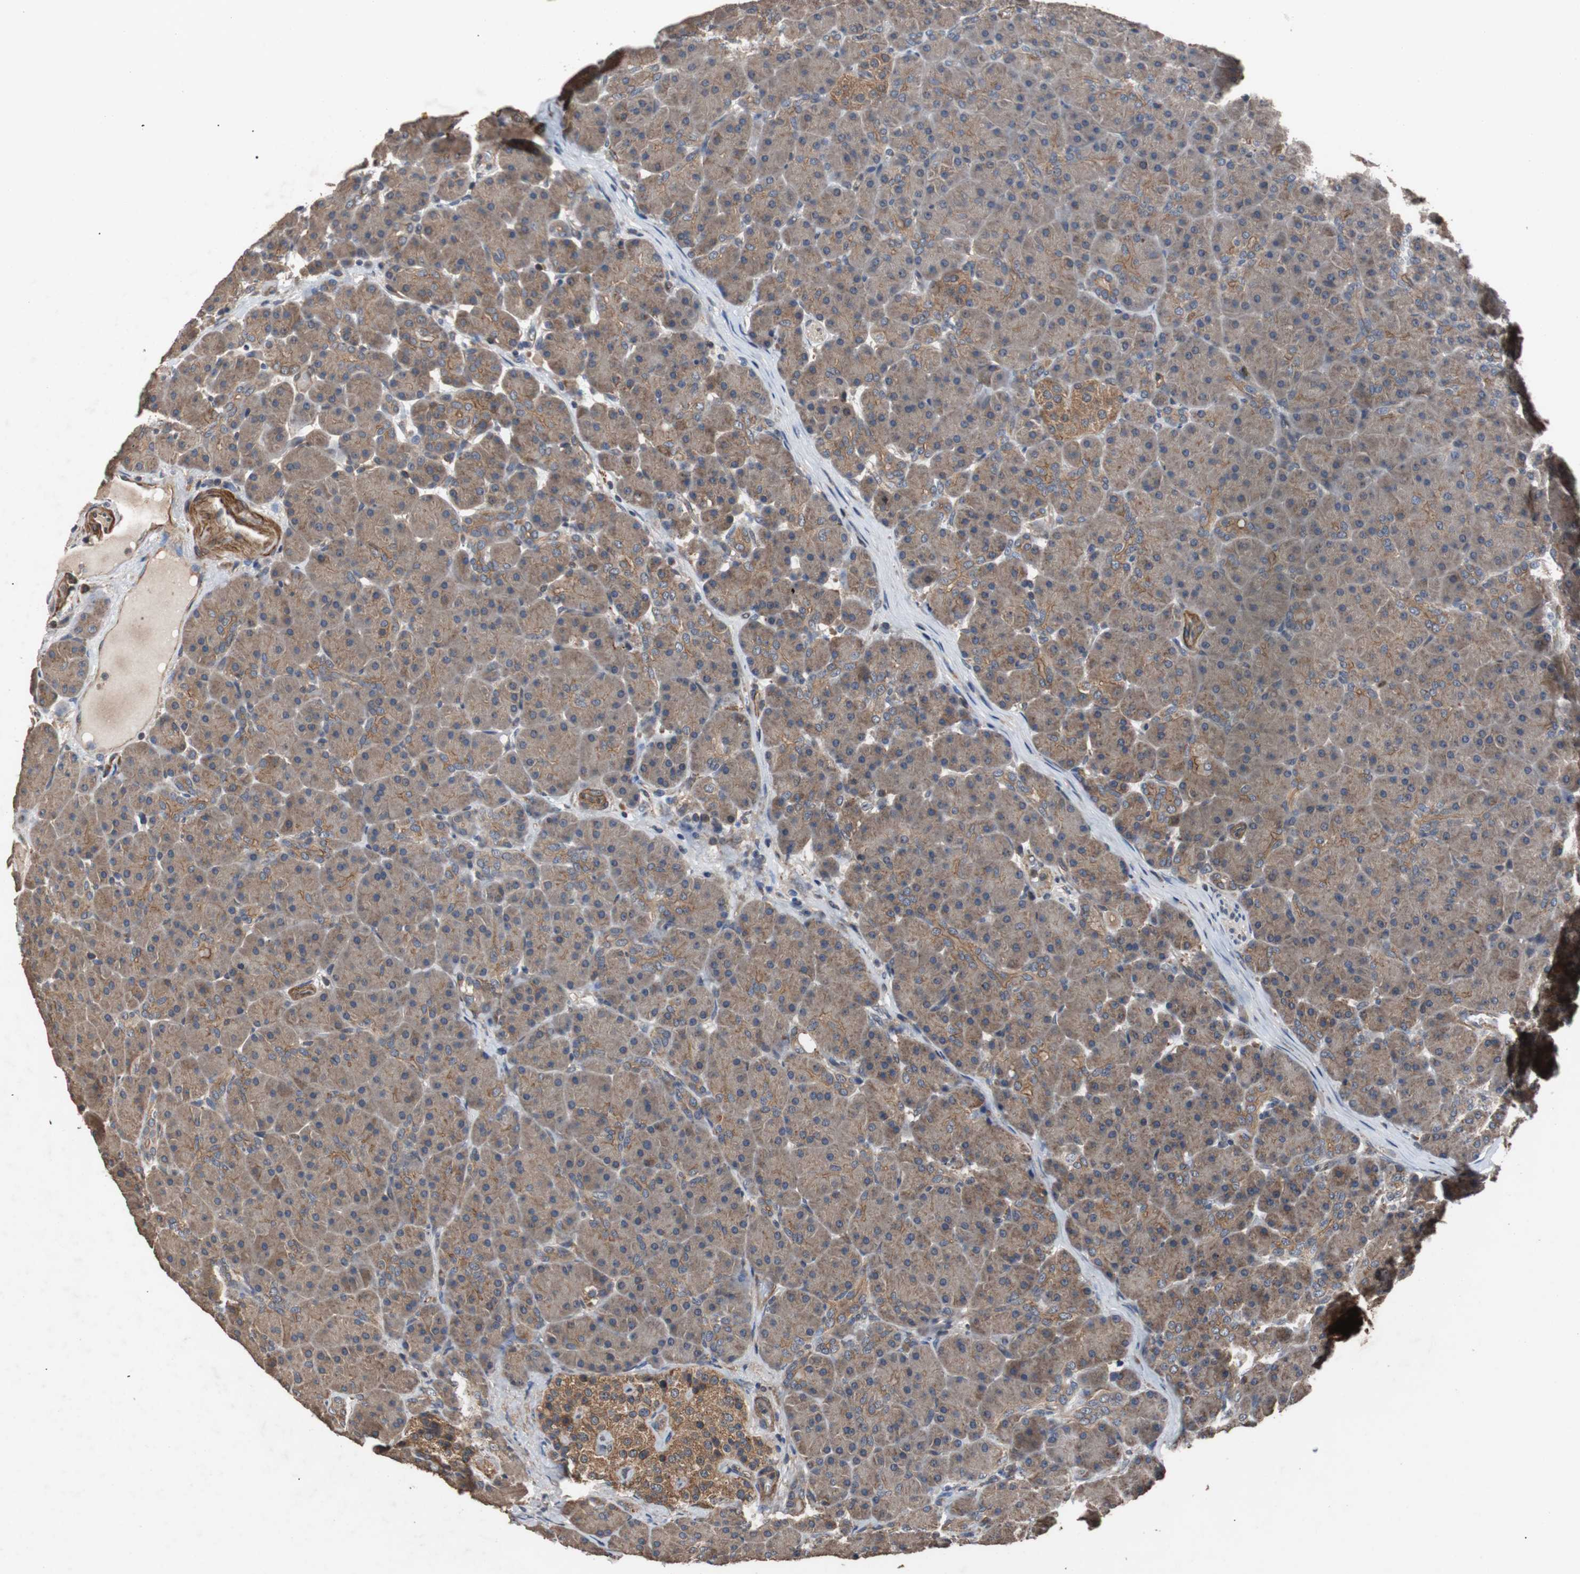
{"staining": {"intensity": "moderate", "quantity": ">75%", "location": "cytoplasmic/membranous"}, "tissue": "pancreas", "cell_type": "Exocrine glandular cells", "image_type": "normal", "snomed": [{"axis": "morphology", "description": "Normal tissue, NOS"}, {"axis": "topography", "description": "Pancreas"}], "caption": "Pancreas stained for a protein (brown) displays moderate cytoplasmic/membranous positive positivity in about >75% of exocrine glandular cells.", "gene": "PITRM1", "patient": {"sex": "male", "age": 66}}